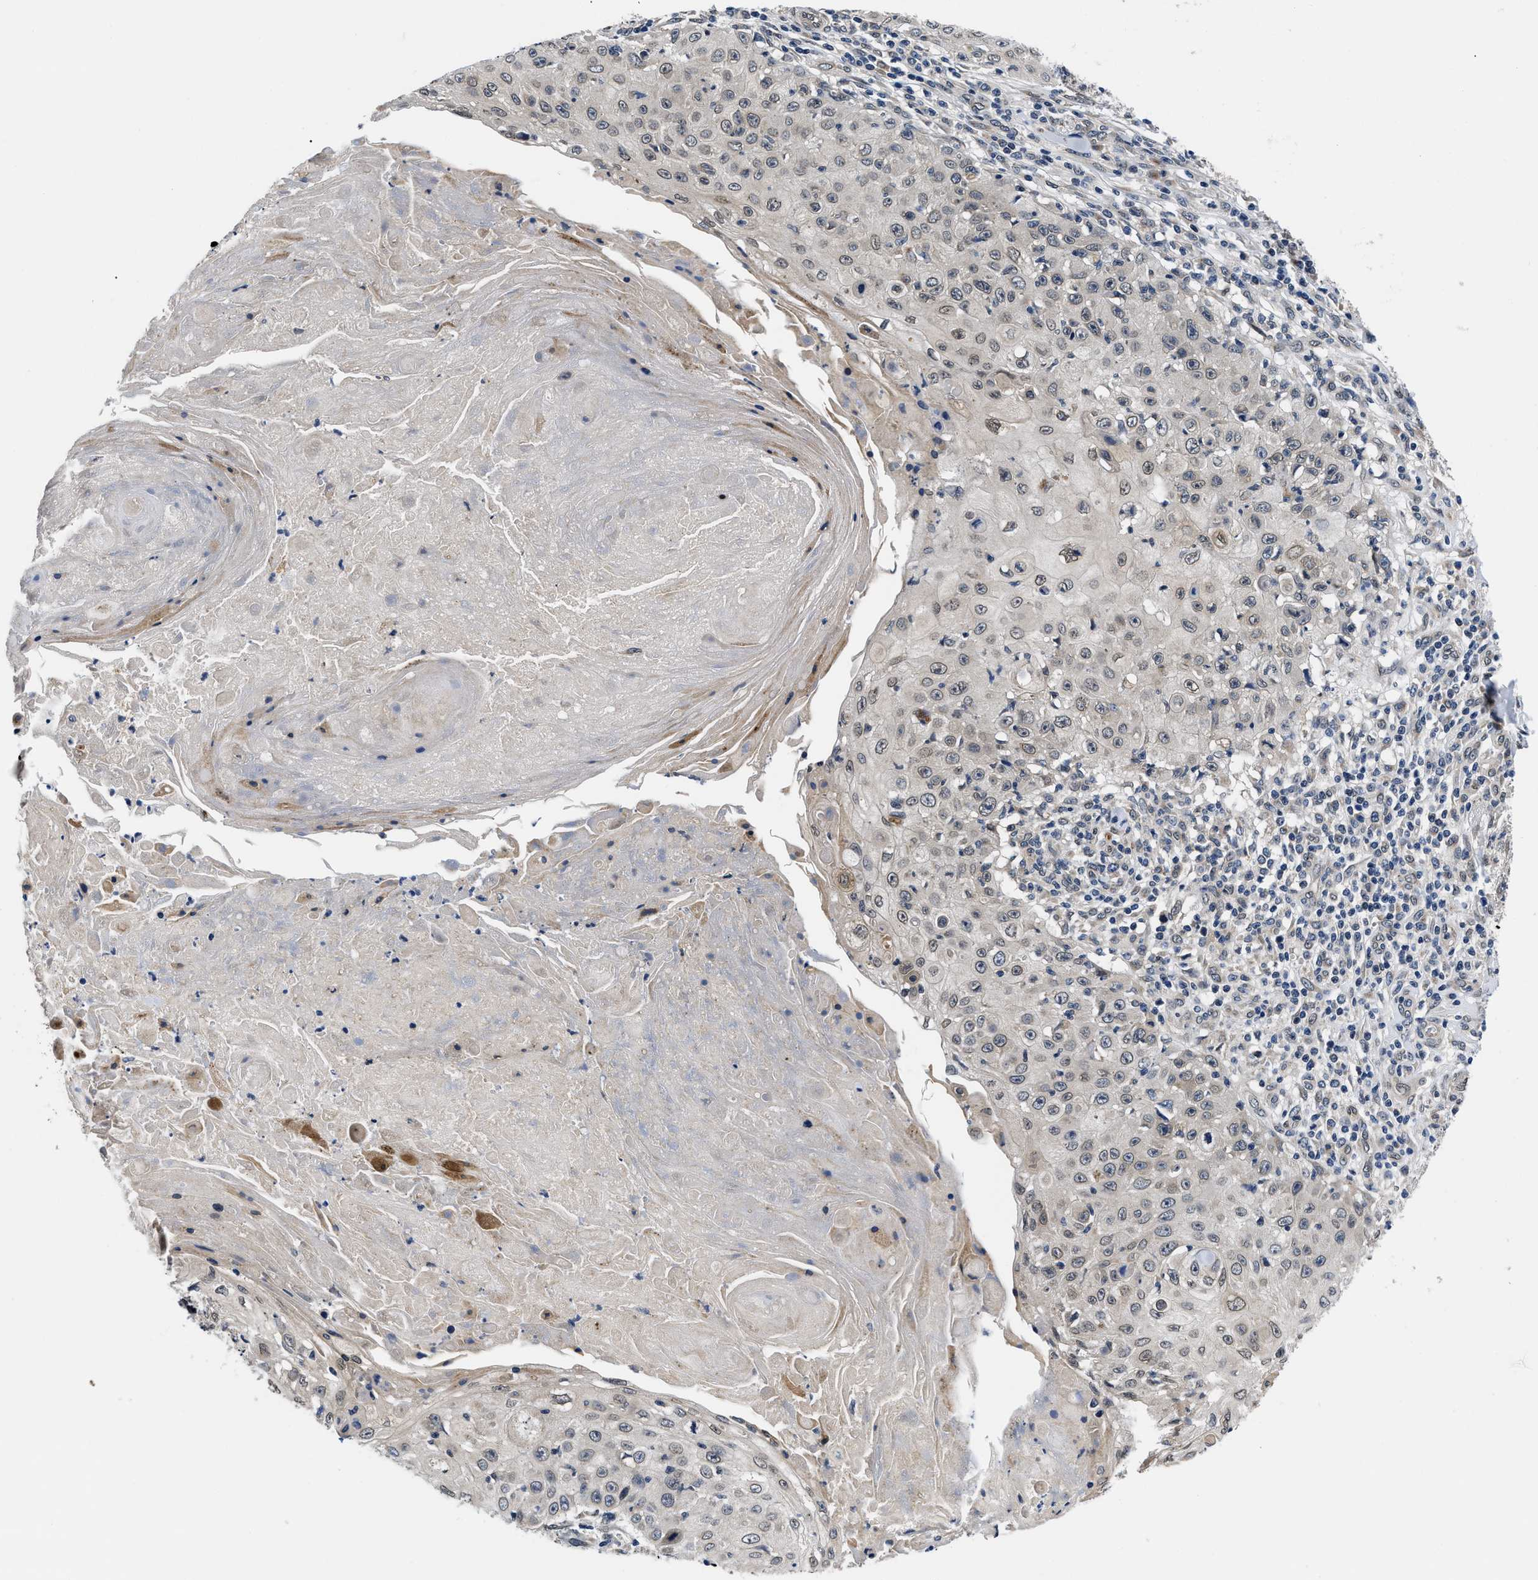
{"staining": {"intensity": "weak", "quantity": "<25%", "location": "nuclear"}, "tissue": "skin cancer", "cell_type": "Tumor cells", "image_type": "cancer", "snomed": [{"axis": "morphology", "description": "Squamous cell carcinoma, NOS"}, {"axis": "topography", "description": "Skin"}], "caption": "This is an IHC micrograph of human skin squamous cell carcinoma. There is no staining in tumor cells.", "gene": "SNX10", "patient": {"sex": "male", "age": 86}}